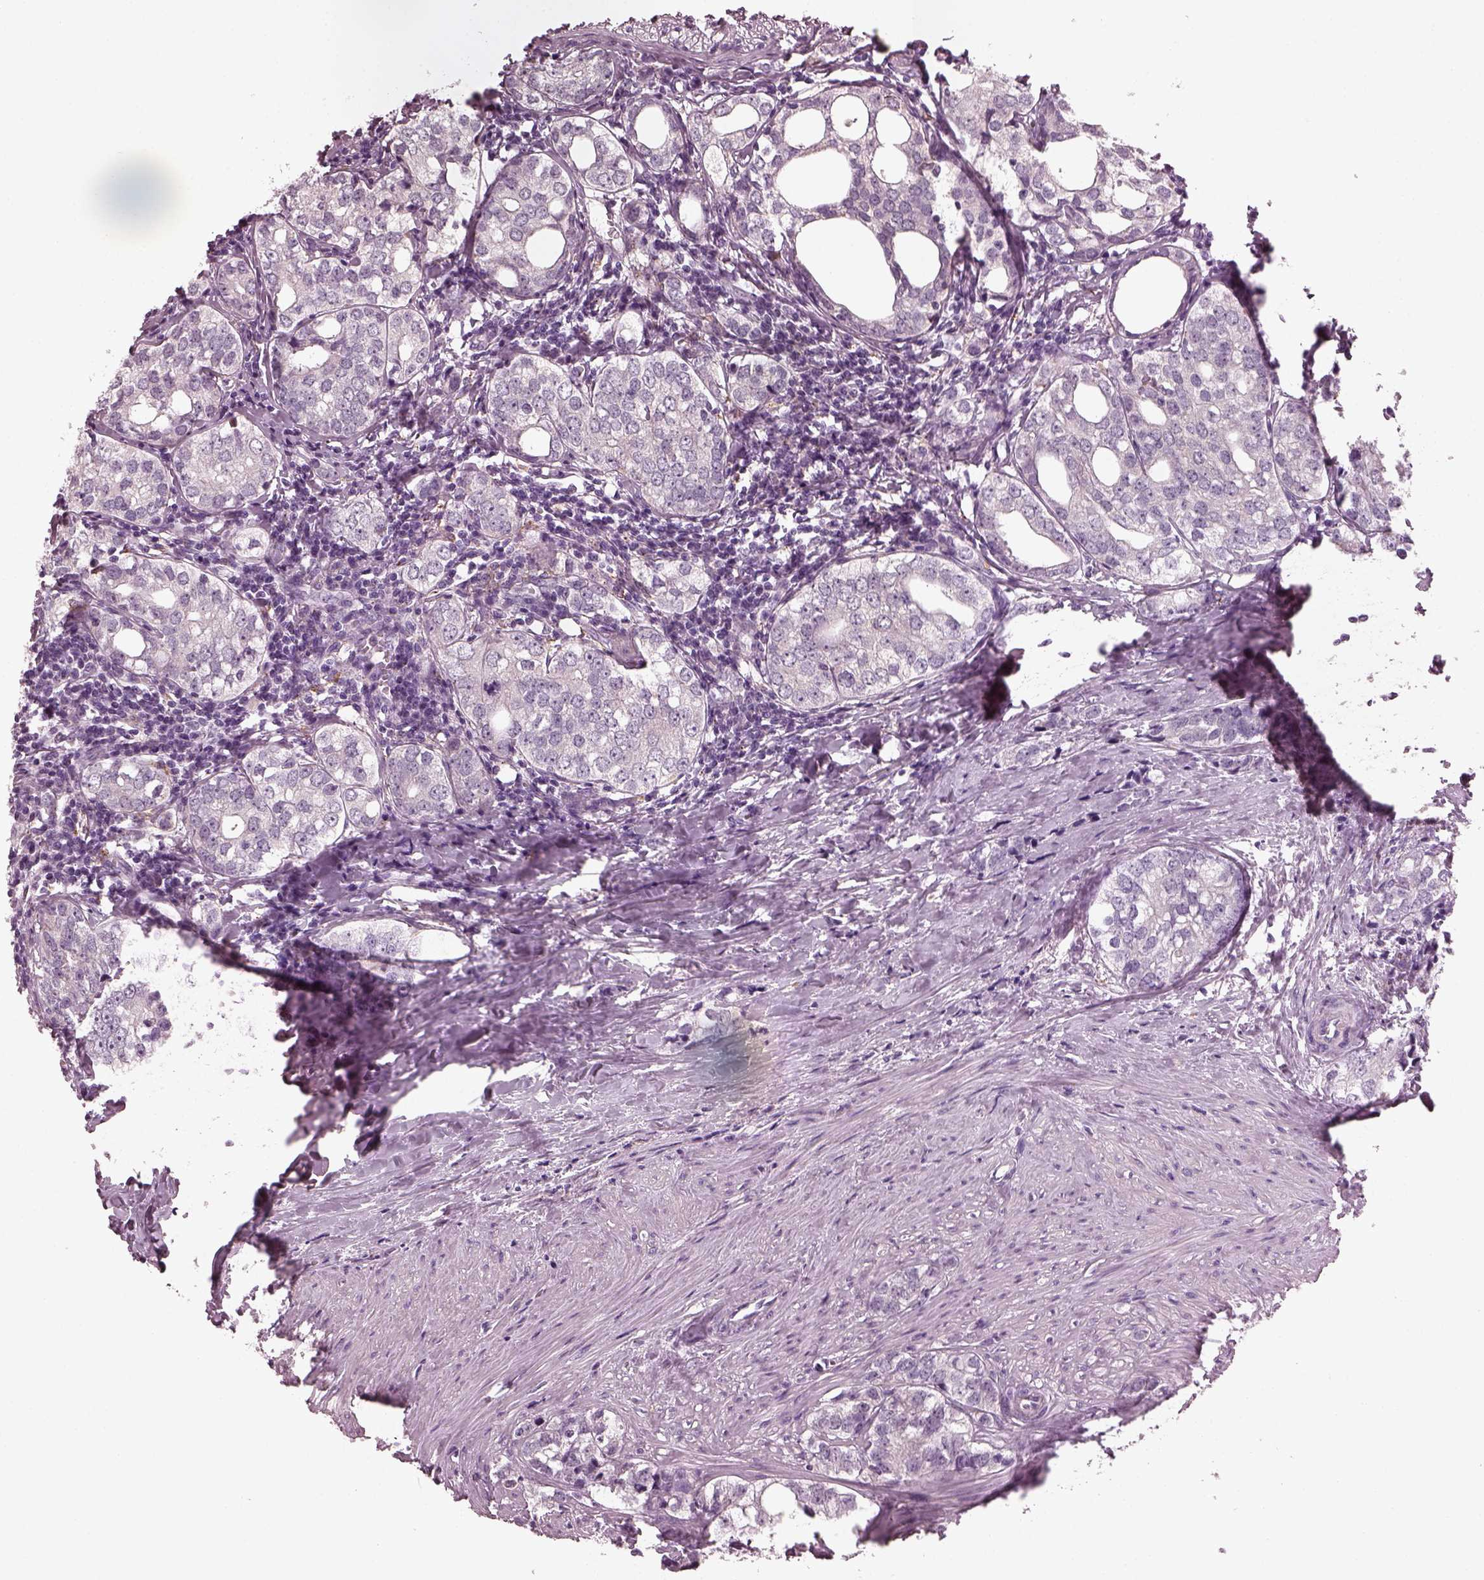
{"staining": {"intensity": "negative", "quantity": "none", "location": "none"}, "tissue": "prostate cancer", "cell_type": "Tumor cells", "image_type": "cancer", "snomed": [{"axis": "morphology", "description": "Adenocarcinoma, NOS"}, {"axis": "topography", "description": "Prostate and seminal vesicle, NOS"}], "caption": "Protein analysis of prostate adenocarcinoma shows no significant expression in tumor cells. (IHC, brightfield microscopy, high magnification).", "gene": "SLAMF8", "patient": {"sex": "male", "age": 63}}